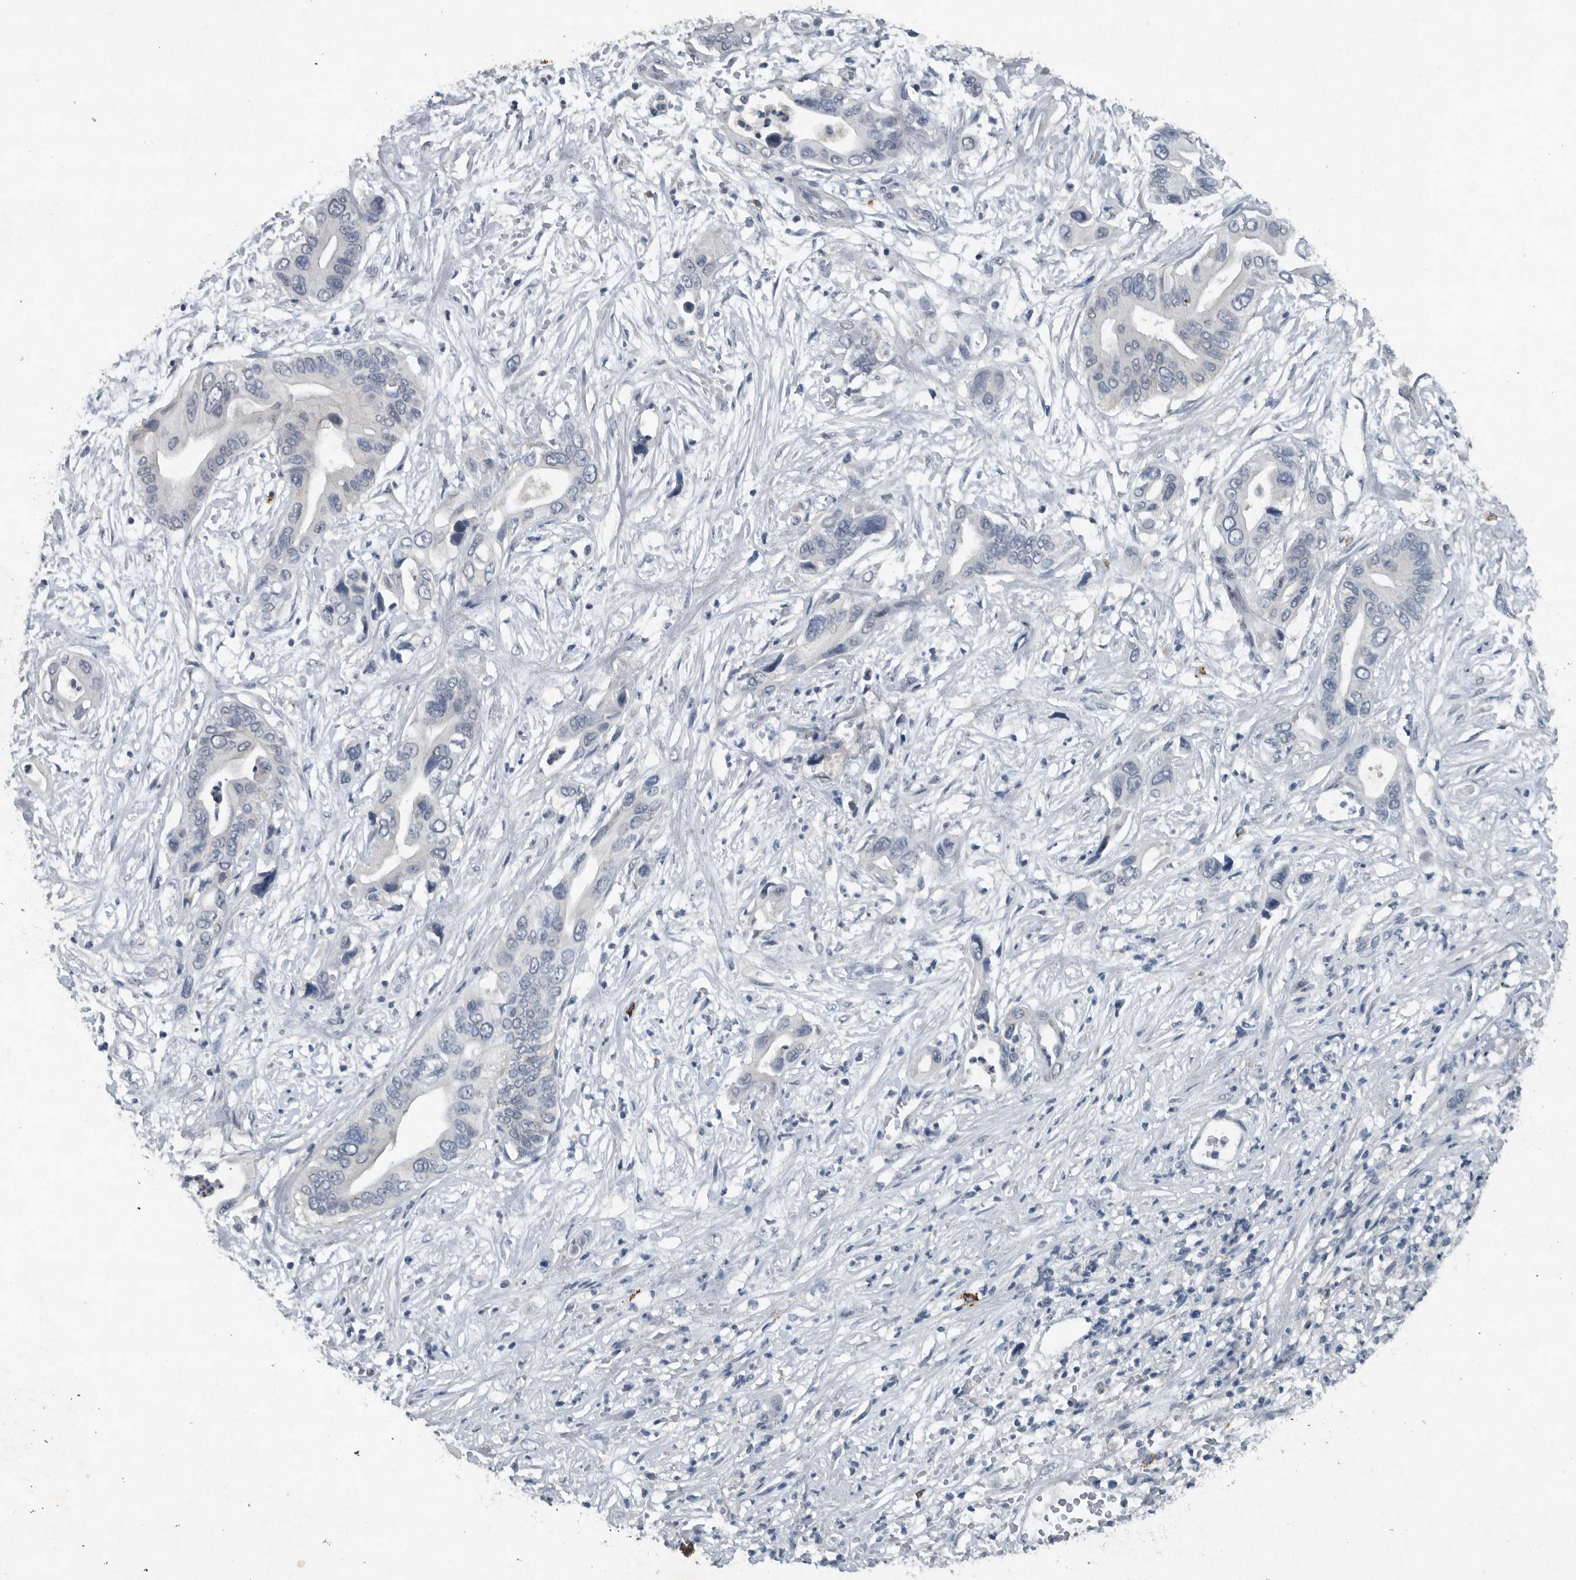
{"staining": {"intensity": "negative", "quantity": "none", "location": "none"}, "tissue": "pancreatic cancer", "cell_type": "Tumor cells", "image_type": "cancer", "snomed": [{"axis": "morphology", "description": "Adenocarcinoma, NOS"}, {"axis": "topography", "description": "Pancreas"}], "caption": "Adenocarcinoma (pancreatic) was stained to show a protein in brown. There is no significant positivity in tumor cells.", "gene": "IL20", "patient": {"sex": "male", "age": 66}}